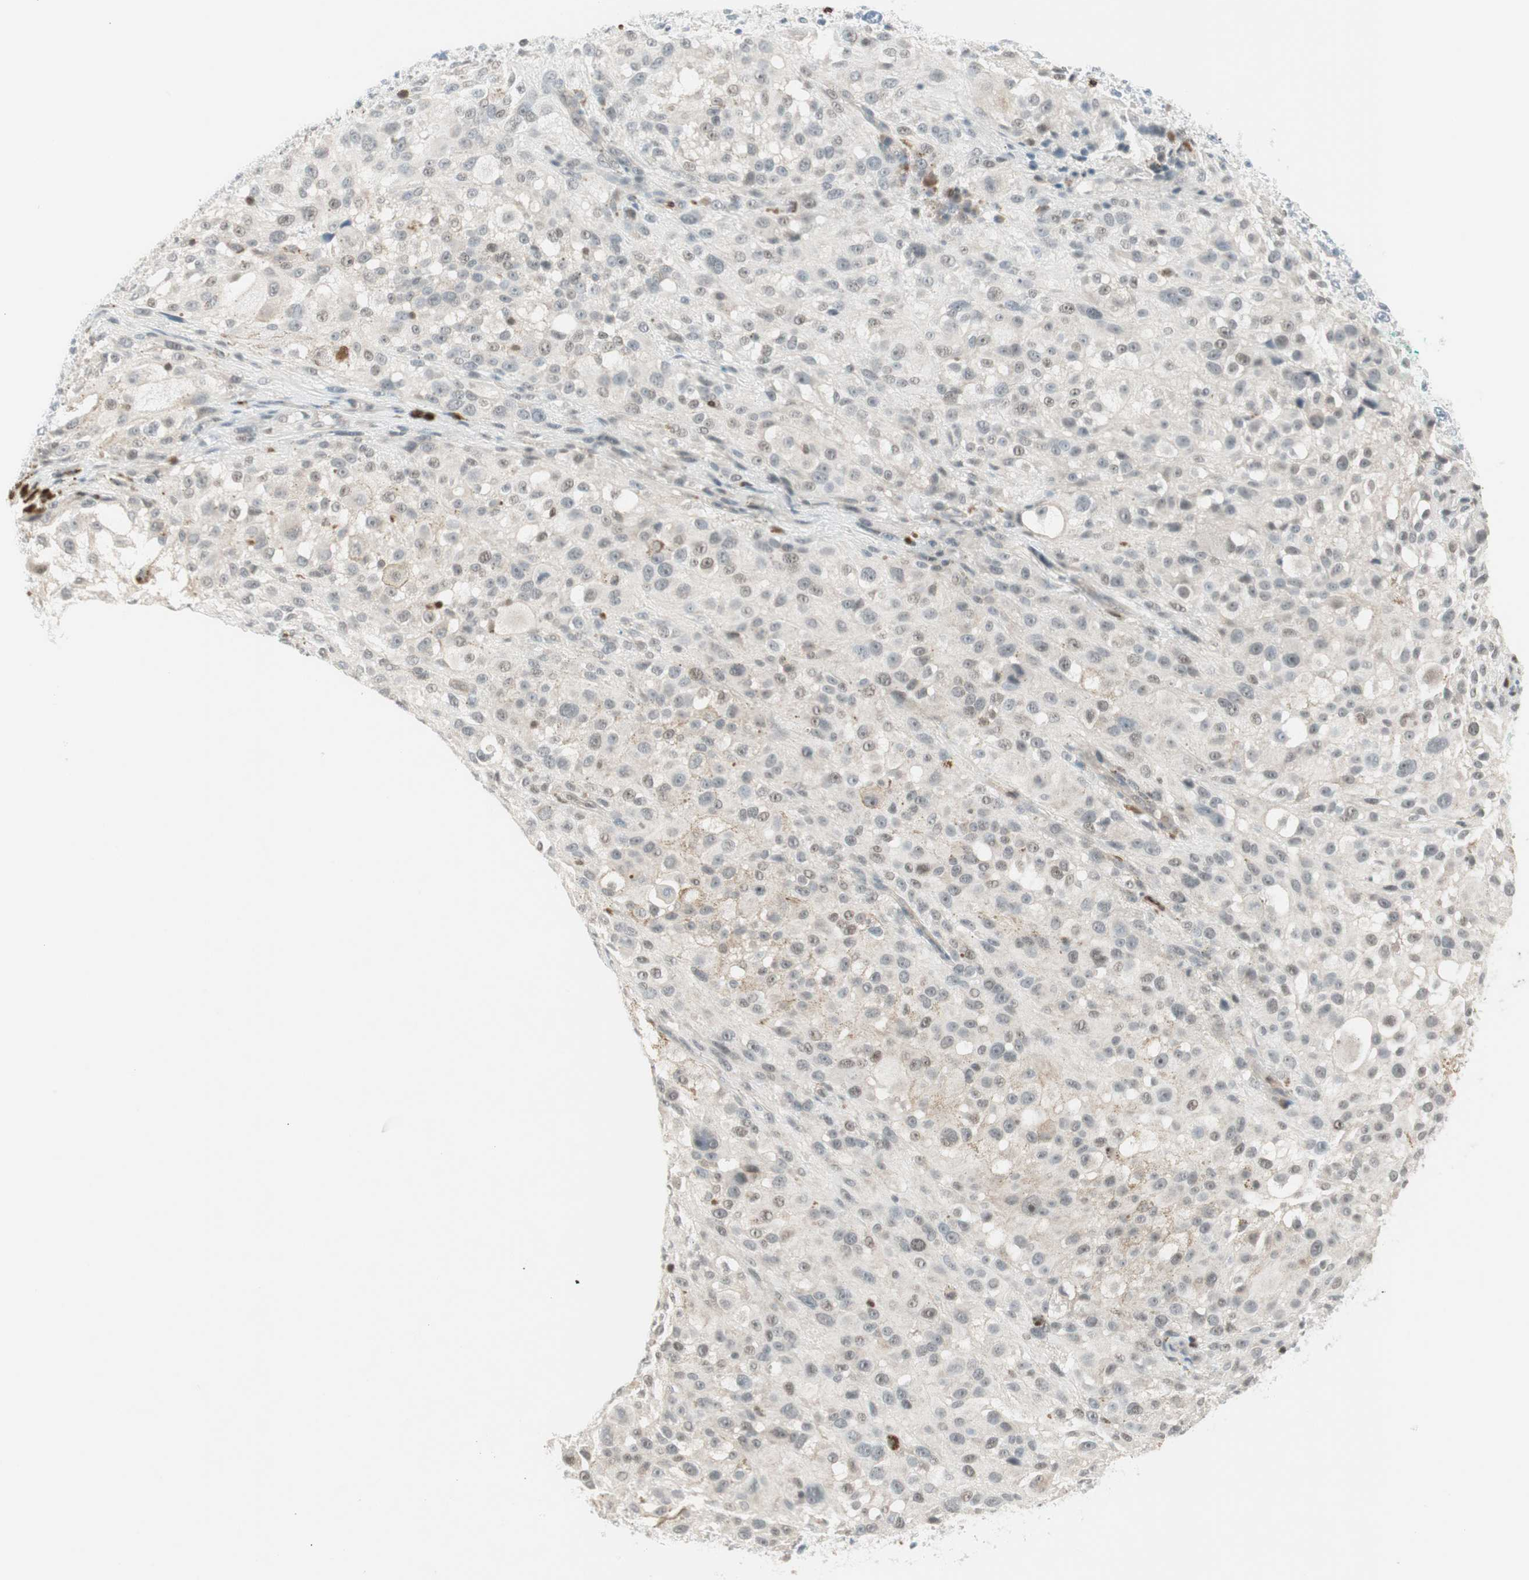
{"staining": {"intensity": "negative", "quantity": "none", "location": "none"}, "tissue": "melanoma", "cell_type": "Tumor cells", "image_type": "cancer", "snomed": [{"axis": "morphology", "description": "Necrosis, NOS"}, {"axis": "morphology", "description": "Malignant melanoma, NOS"}, {"axis": "topography", "description": "Skin"}], "caption": "DAB (3,3'-diaminobenzidine) immunohistochemical staining of malignant melanoma displays no significant positivity in tumor cells.", "gene": "MAP4K1", "patient": {"sex": "female", "age": 87}}